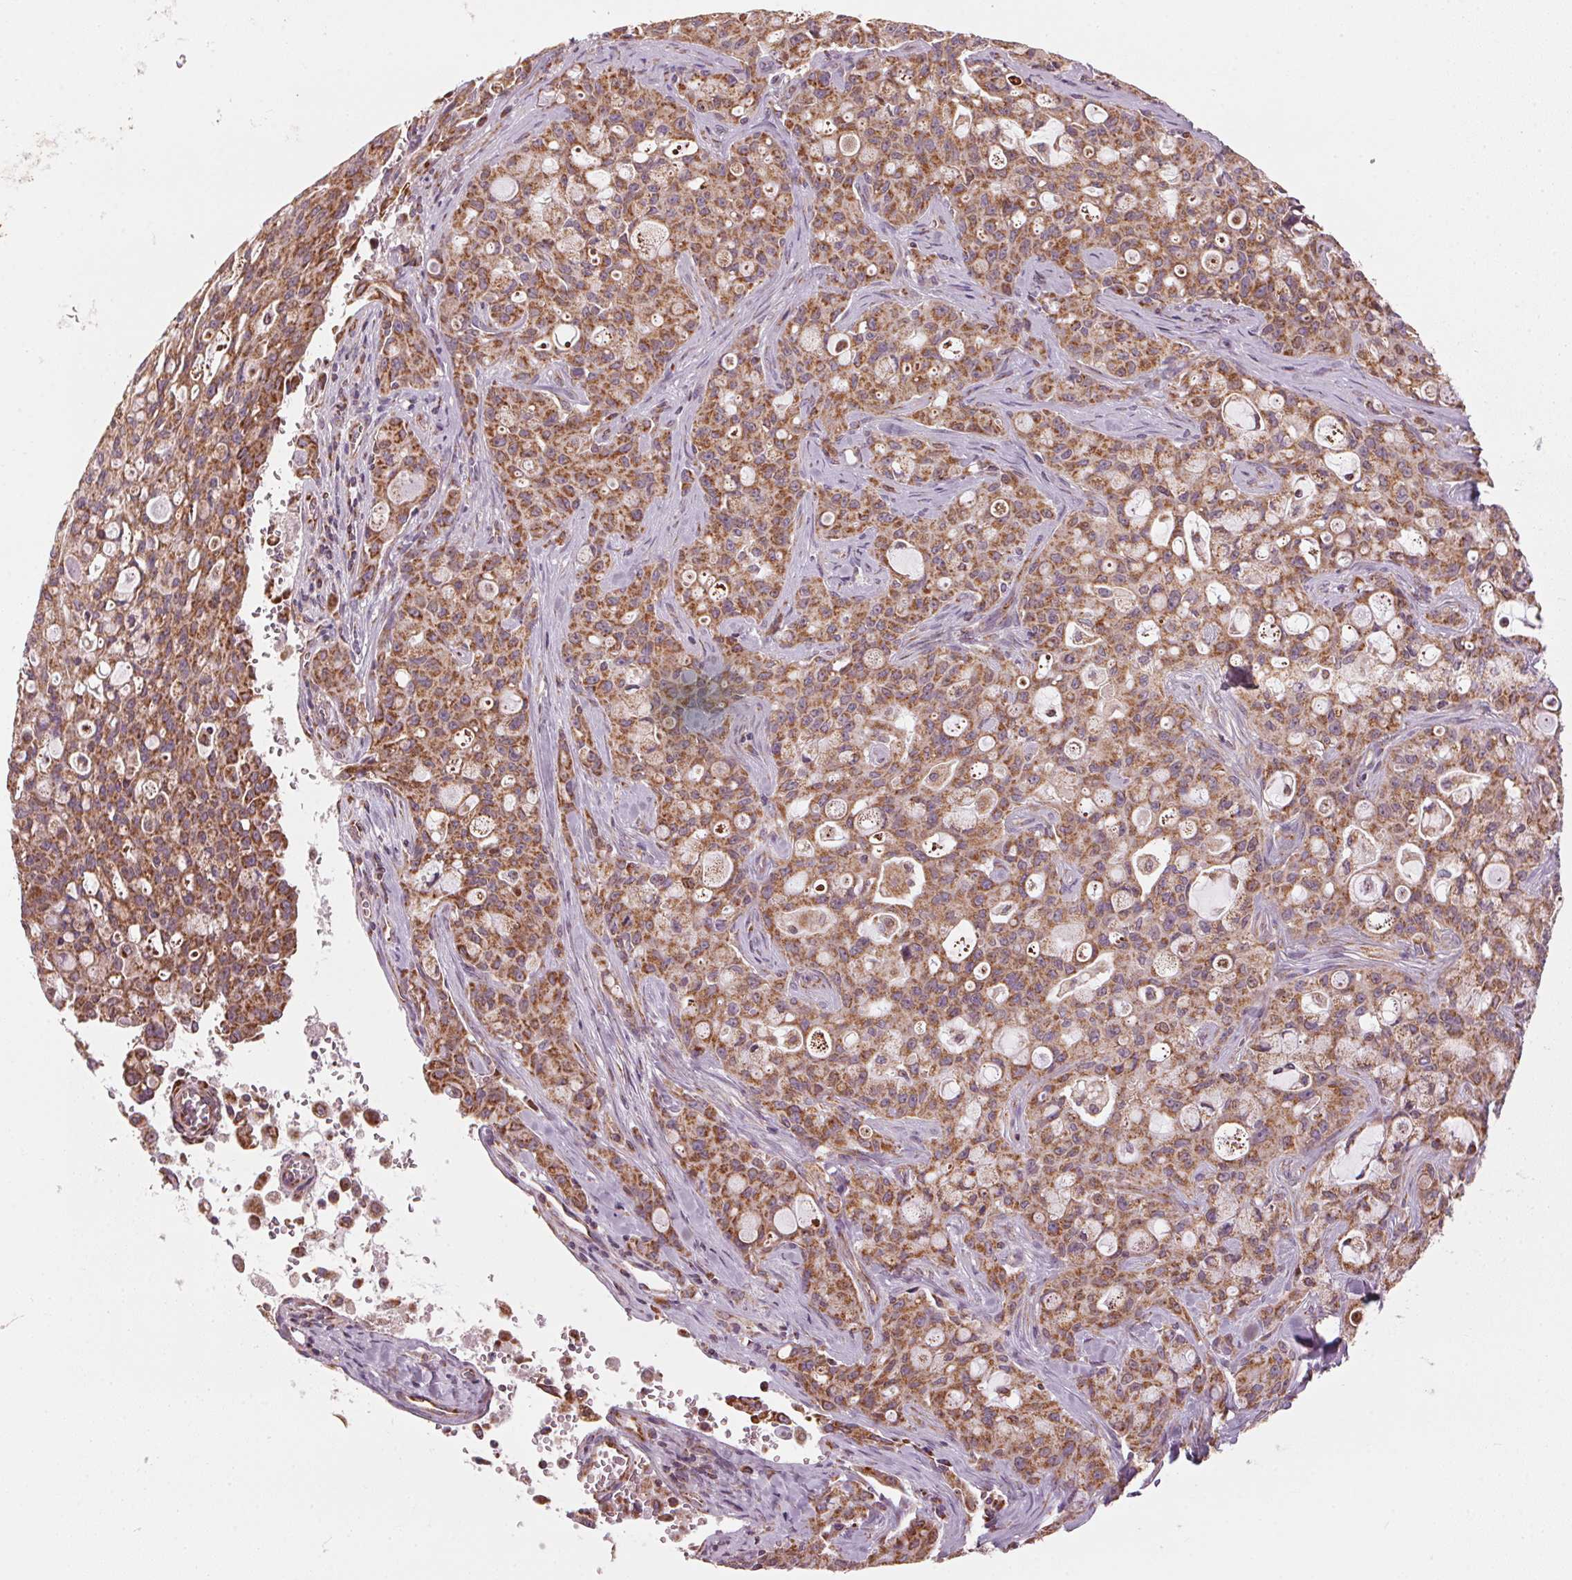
{"staining": {"intensity": "moderate", "quantity": ">75%", "location": "cytoplasmic/membranous"}, "tissue": "lung cancer", "cell_type": "Tumor cells", "image_type": "cancer", "snomed": [{"axis": "morphology", "description": "Adenocarcinoma, NOS"}, {"axis": "topography", "description": "Lung"}], "caption": "DAB immunohistochemical staining of human adenocarcinoma (lung) demonstrates moderate cytoplasmic/membranous protein positivity in approximately >75% of tumor cells.", "gene": "TOMM70", "patient": {"sex": "female", "age": 44}}